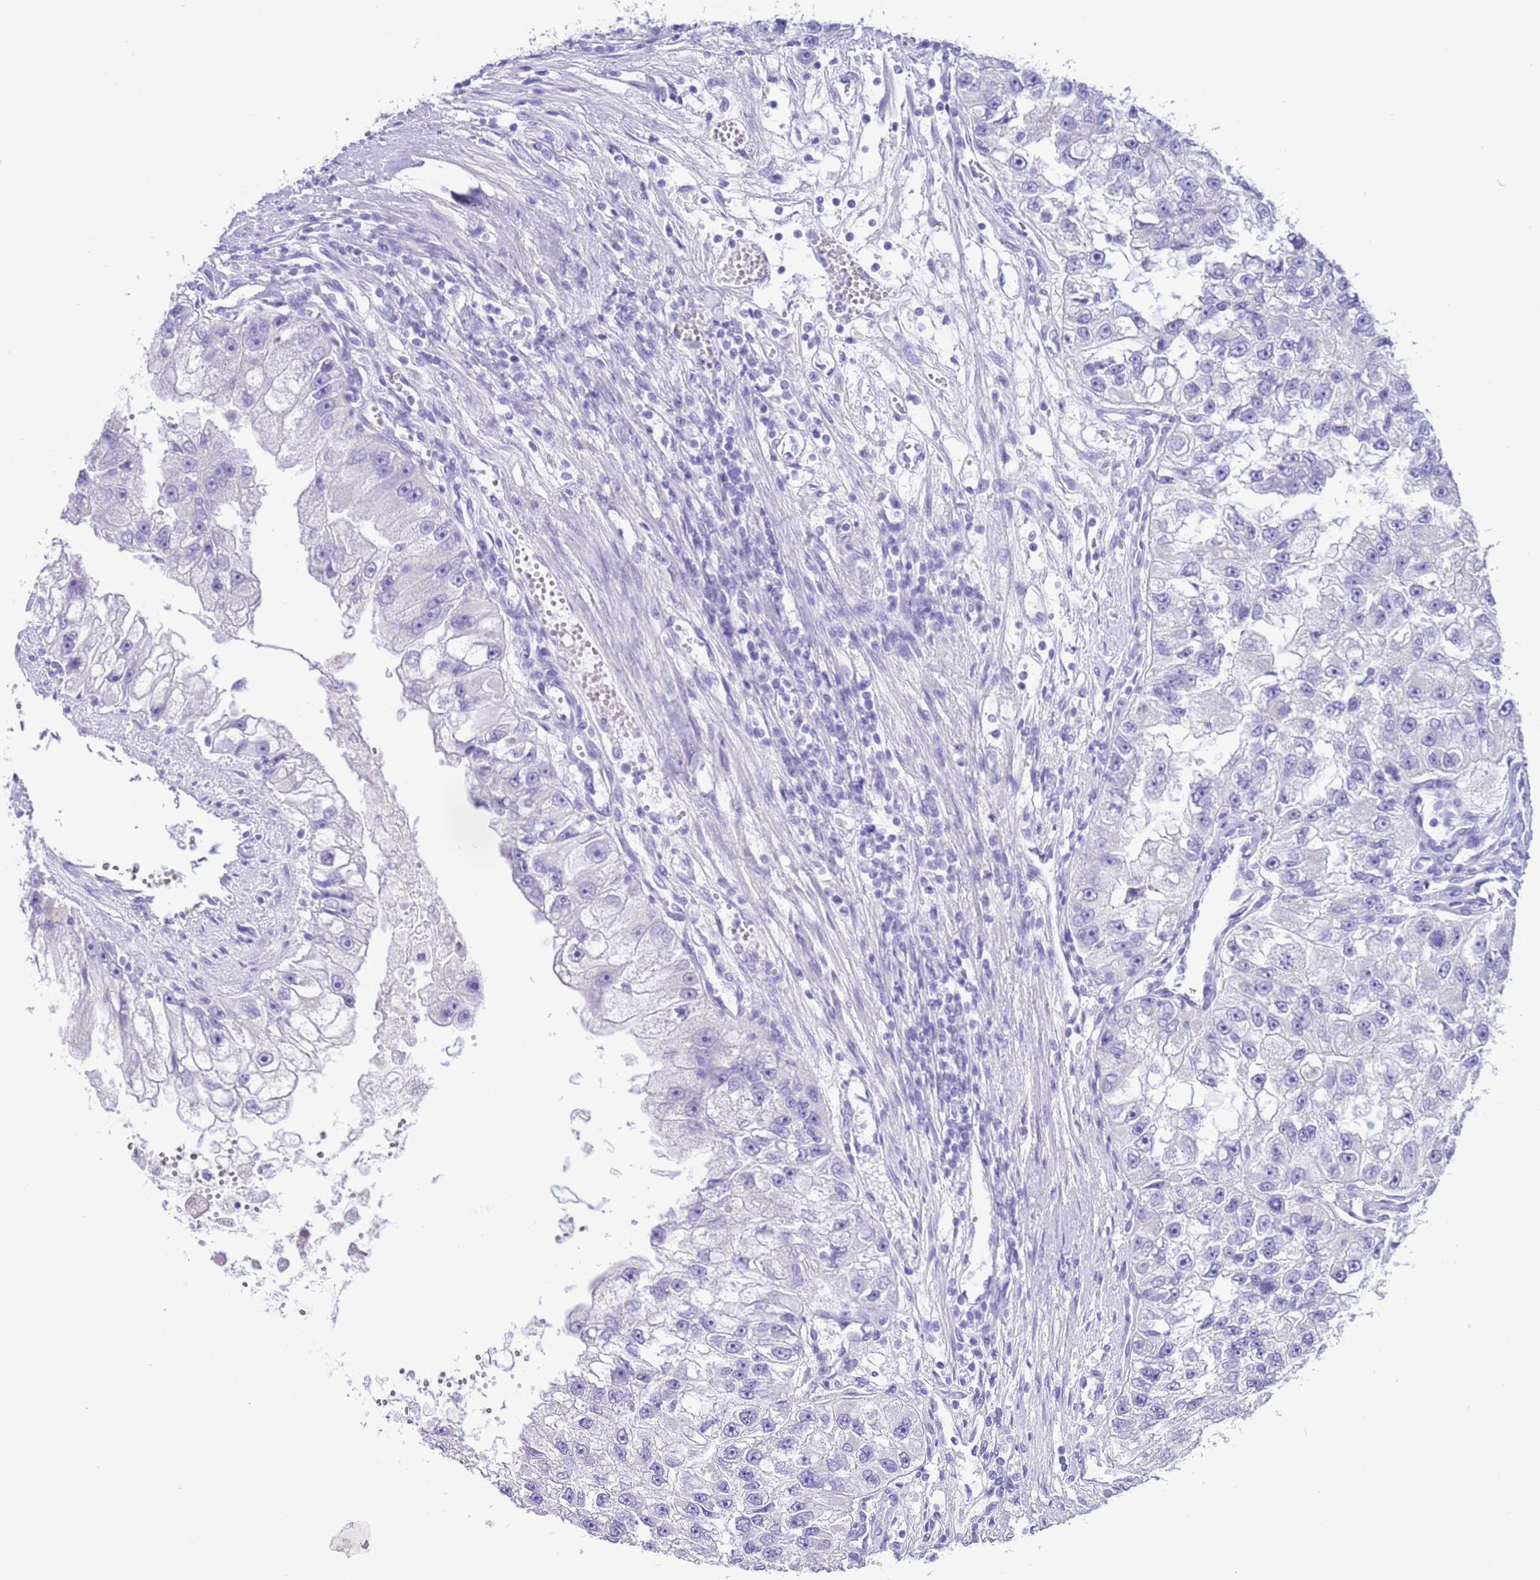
{"staining": {"intensity": "negative", "quantity": "none", "location": "none"}, "tissue": "renal cancer", "cell_type": "Tumor cells", "image_type": "cancer", "snomed": [{"axis": "morphology", "description": "Adenocarcinoma, NOS"}, {"axis": "topography", "description": "Kidney"}], "caption": "This is a micrograph of immunohistochemistry (IHC) staining of renal cancer, which shows no staining in tumor cells.", "gene": "CPB1", "patient": {"sex": "male", "age": 63}}